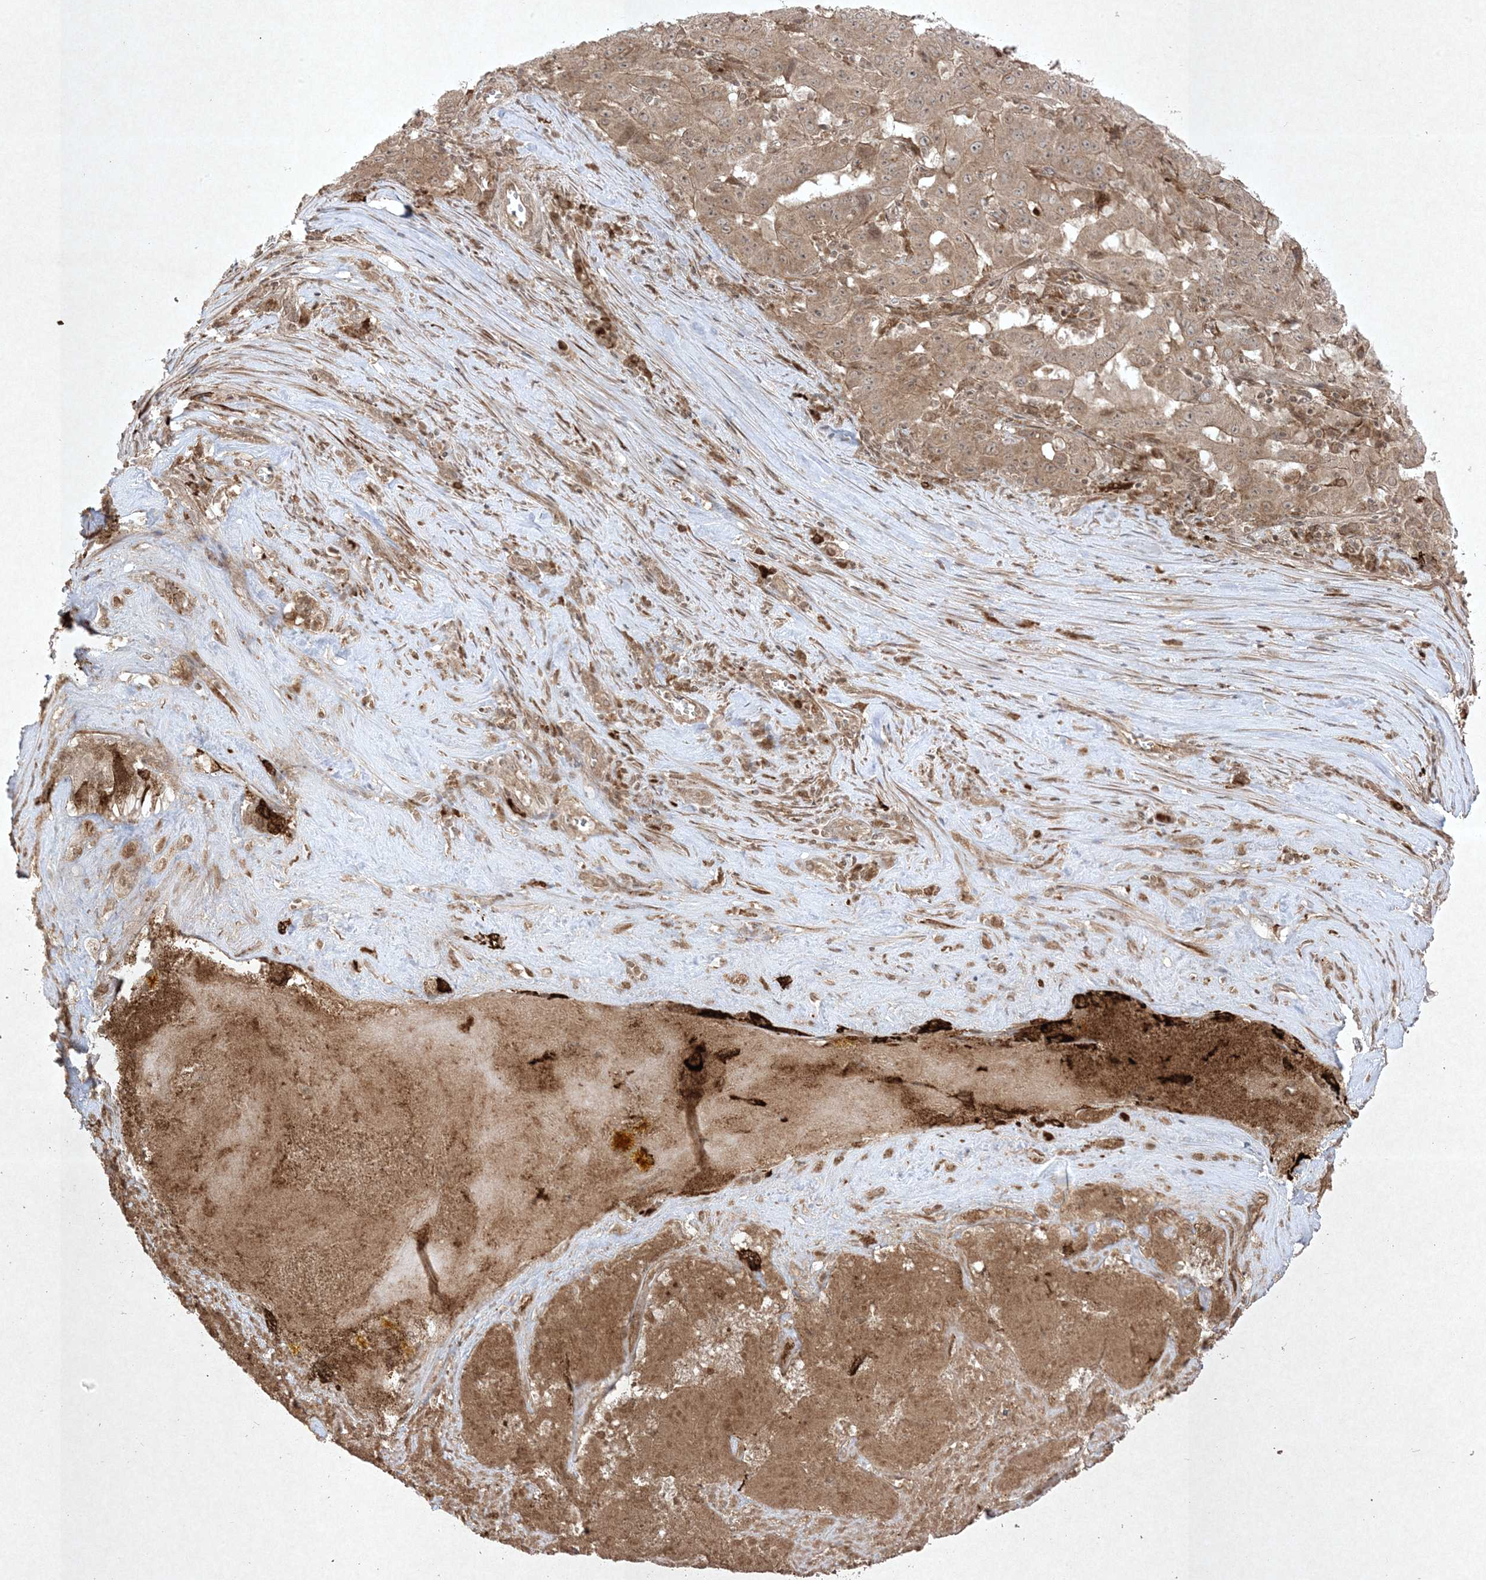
{"staining": {"intensity": "moderate", "quantity": ">75%", "location": "cytoplasmic/membranous"}, "tissue": "pancreatic cancer", "cell_type": "Tumor cells", "image_type": "cancer", "snomed": [{"axis": "morphology", "description": "Adenocarcinoma, NOS"}, {"axis": "topography", "description": "Pancreas"}], "caption": "Pancreatic cancer (adenocarcinoma) tissue displays moderate cytoplasmic/membranous staining in about >75% of tumor cells (DAB = brown stain, brightfield microscopy at high magnification).", "gene": "PTK6", "patient": {"sex": "male", "age": 63}}